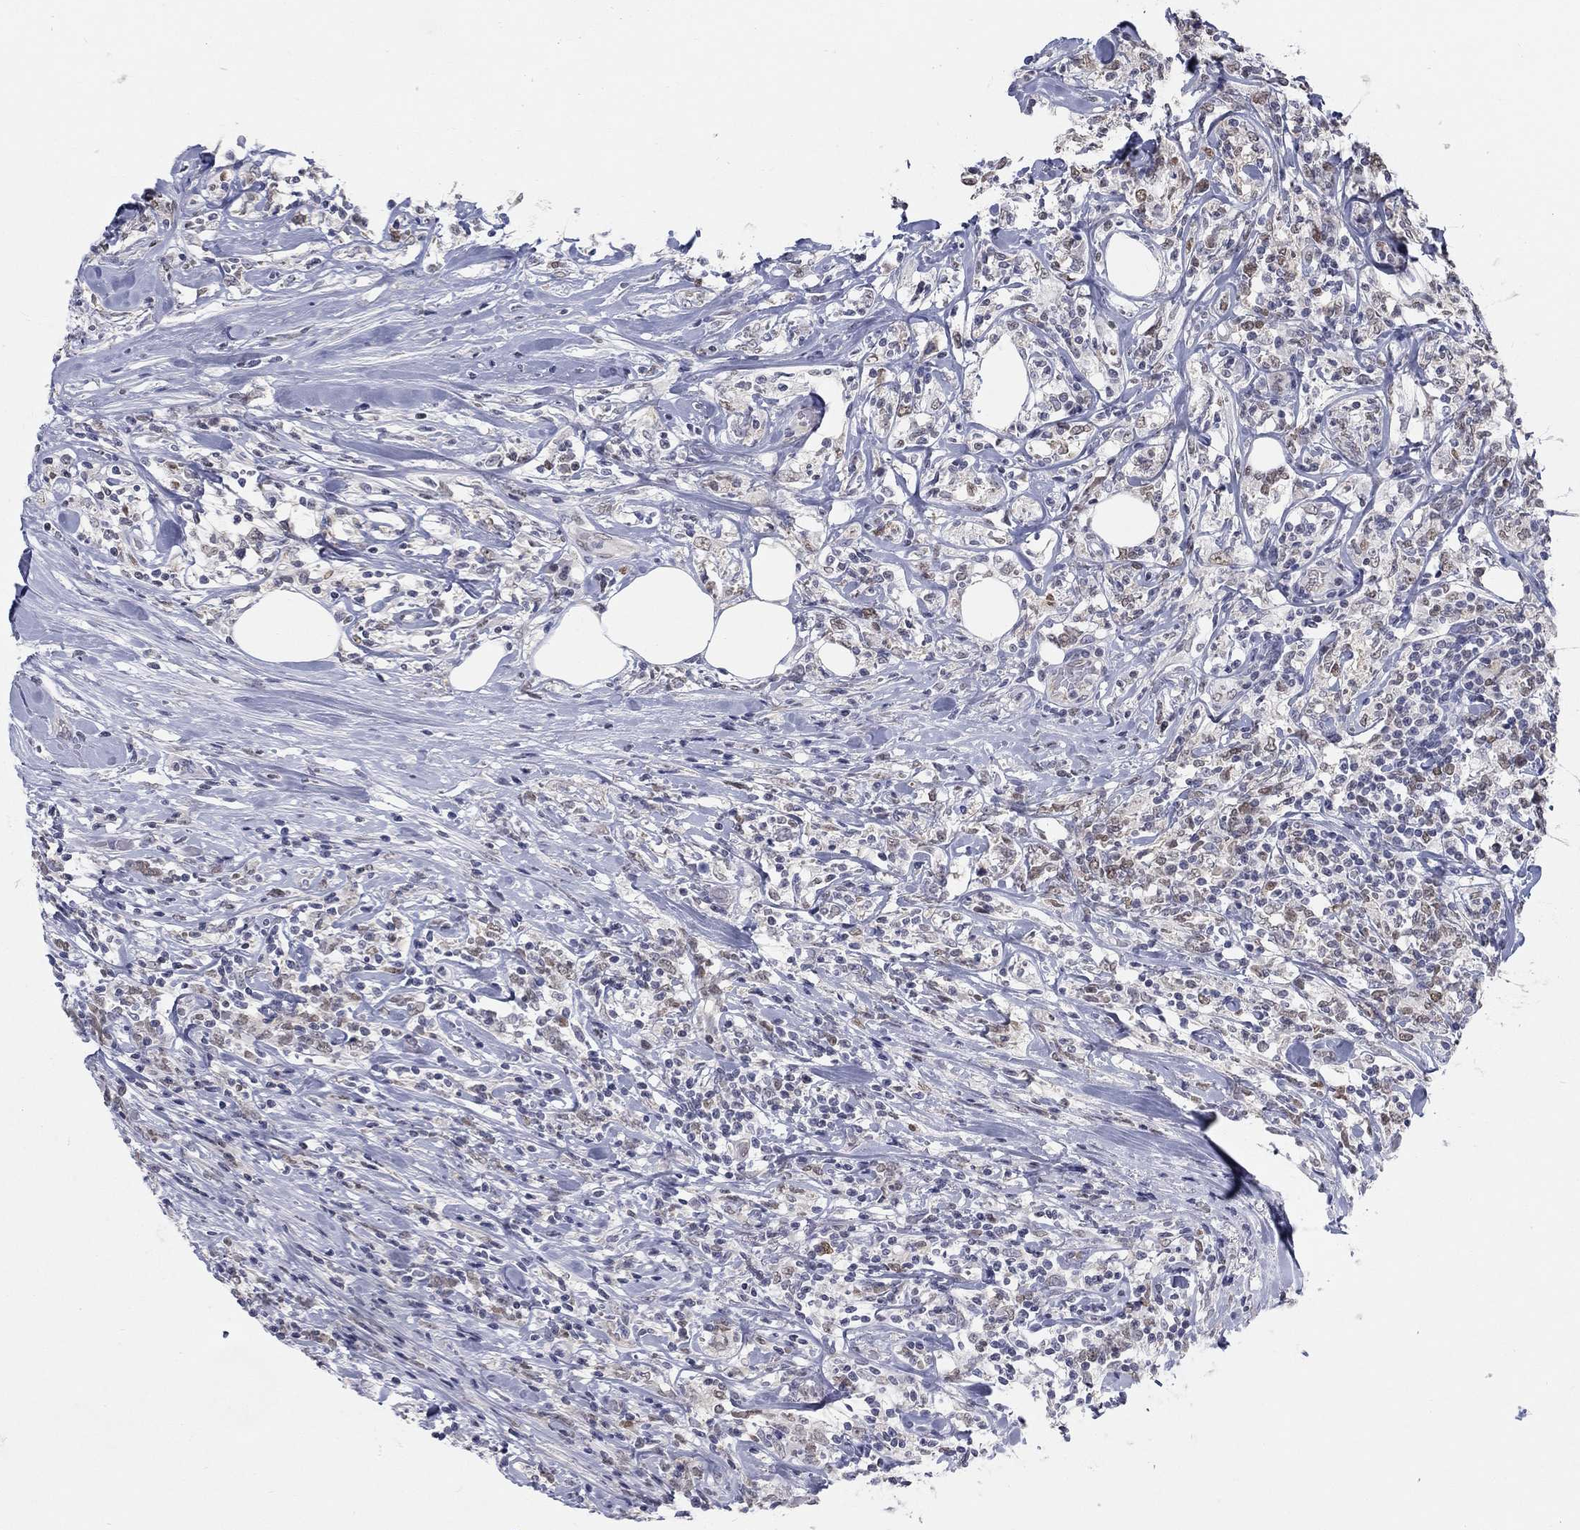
{"staining": {"intensity": "negative", "quantity": "none", "location": "none"}, "tissue": "lymphoma", "cell_type": "Tumor cells", "image_type": "cancer", "snomed": [{"axis": "morphology", "description": "Malignant lymphoma, non-Hodgkin's type, High grade"}, {"axis": "topography", "description": "Lymph node"}], "caption": "High-grade malignant lymphoma, non-Hodgkin's type was stained to show a protein in brown. There is no significant expression in tumor cells.", "gene": "GCFC2", "patient": {"sex": "female", "age": 84}}